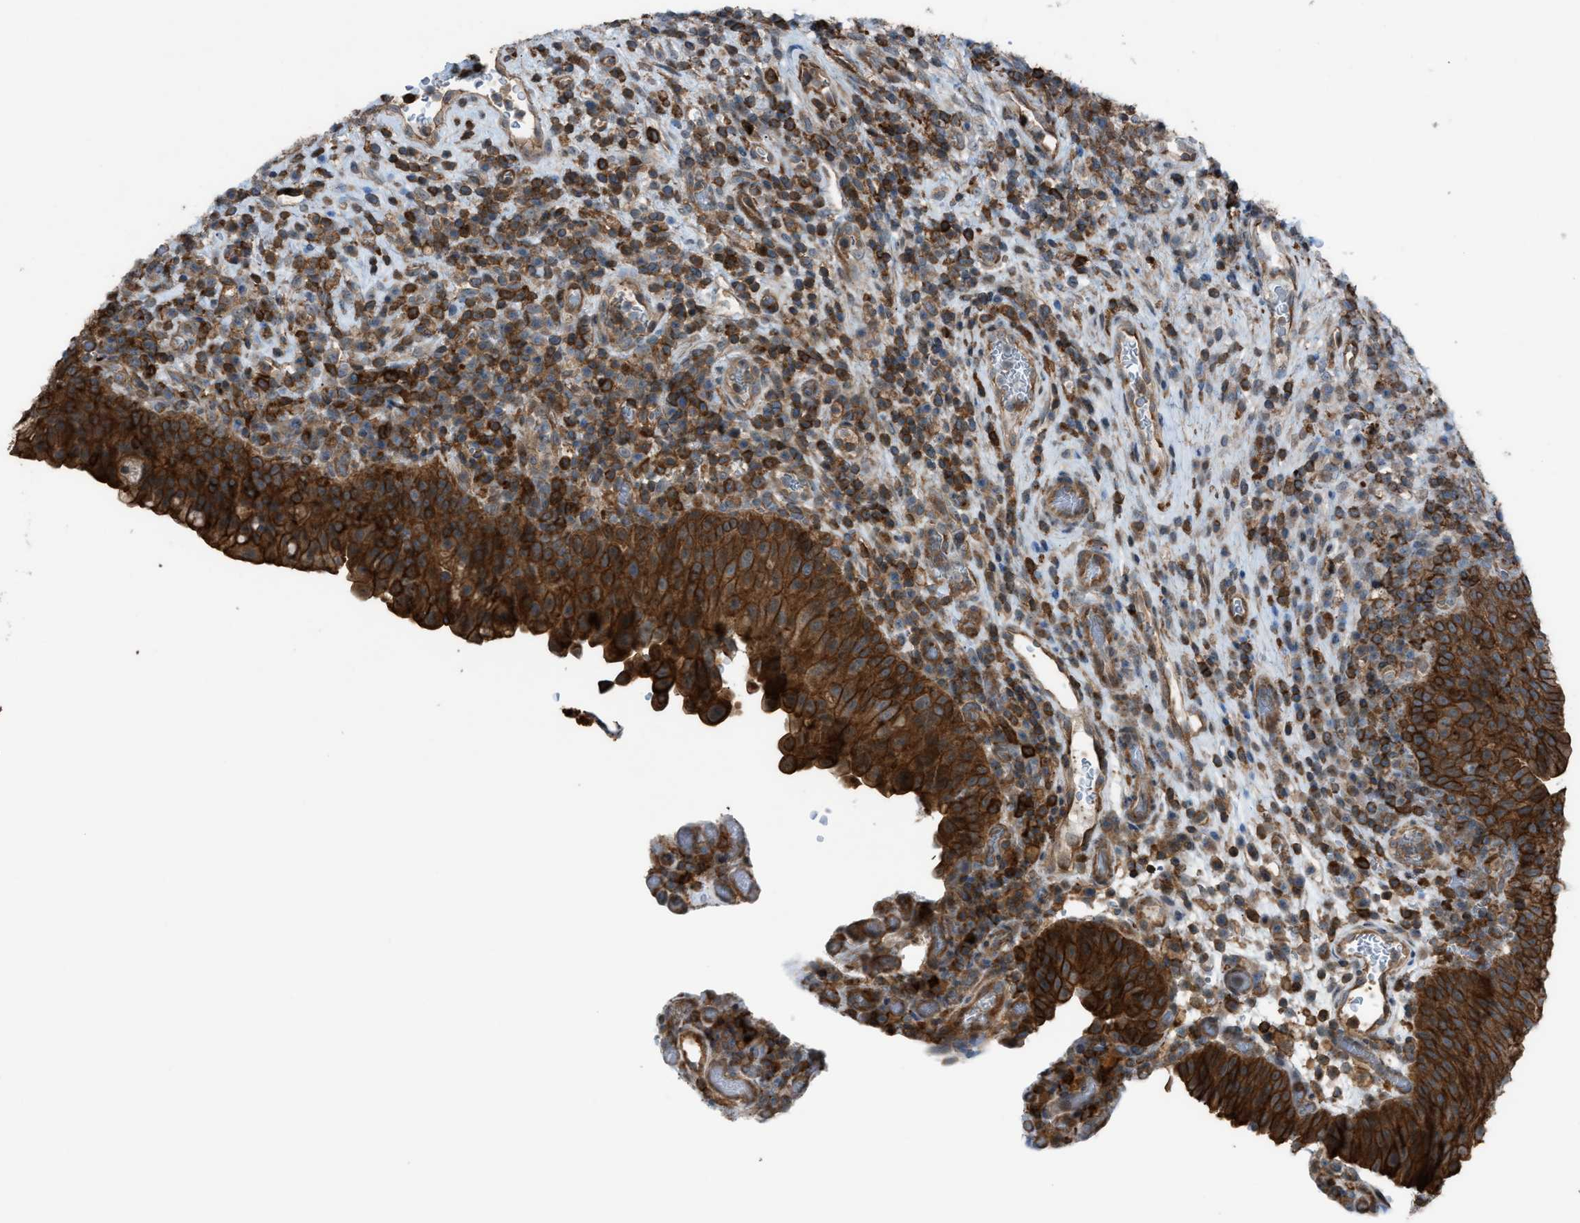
{"staining": {"intensity": "strong", "quantity": ">75%", "location": "cytoplasmic/membranous"}, "tissue": "urothelial cancer", "cell_type": "Tumor cells", "image_type": "cancer", "snomed": [{"axis": "morphology", "description": "Urothelial carcinoma, Low grade"}, {"axis": "topography", "description": "Urinary bladder"}], "caption": "Immunohistochemistry (IHC) of human urothelial carcinoma (low-grade) shows high levels of strong cytoplasmic/membranous positivity in approximately >75% of tumor cells.", "gene": "DYRK1A", "patient": {"sex": "female", "age": 75}}